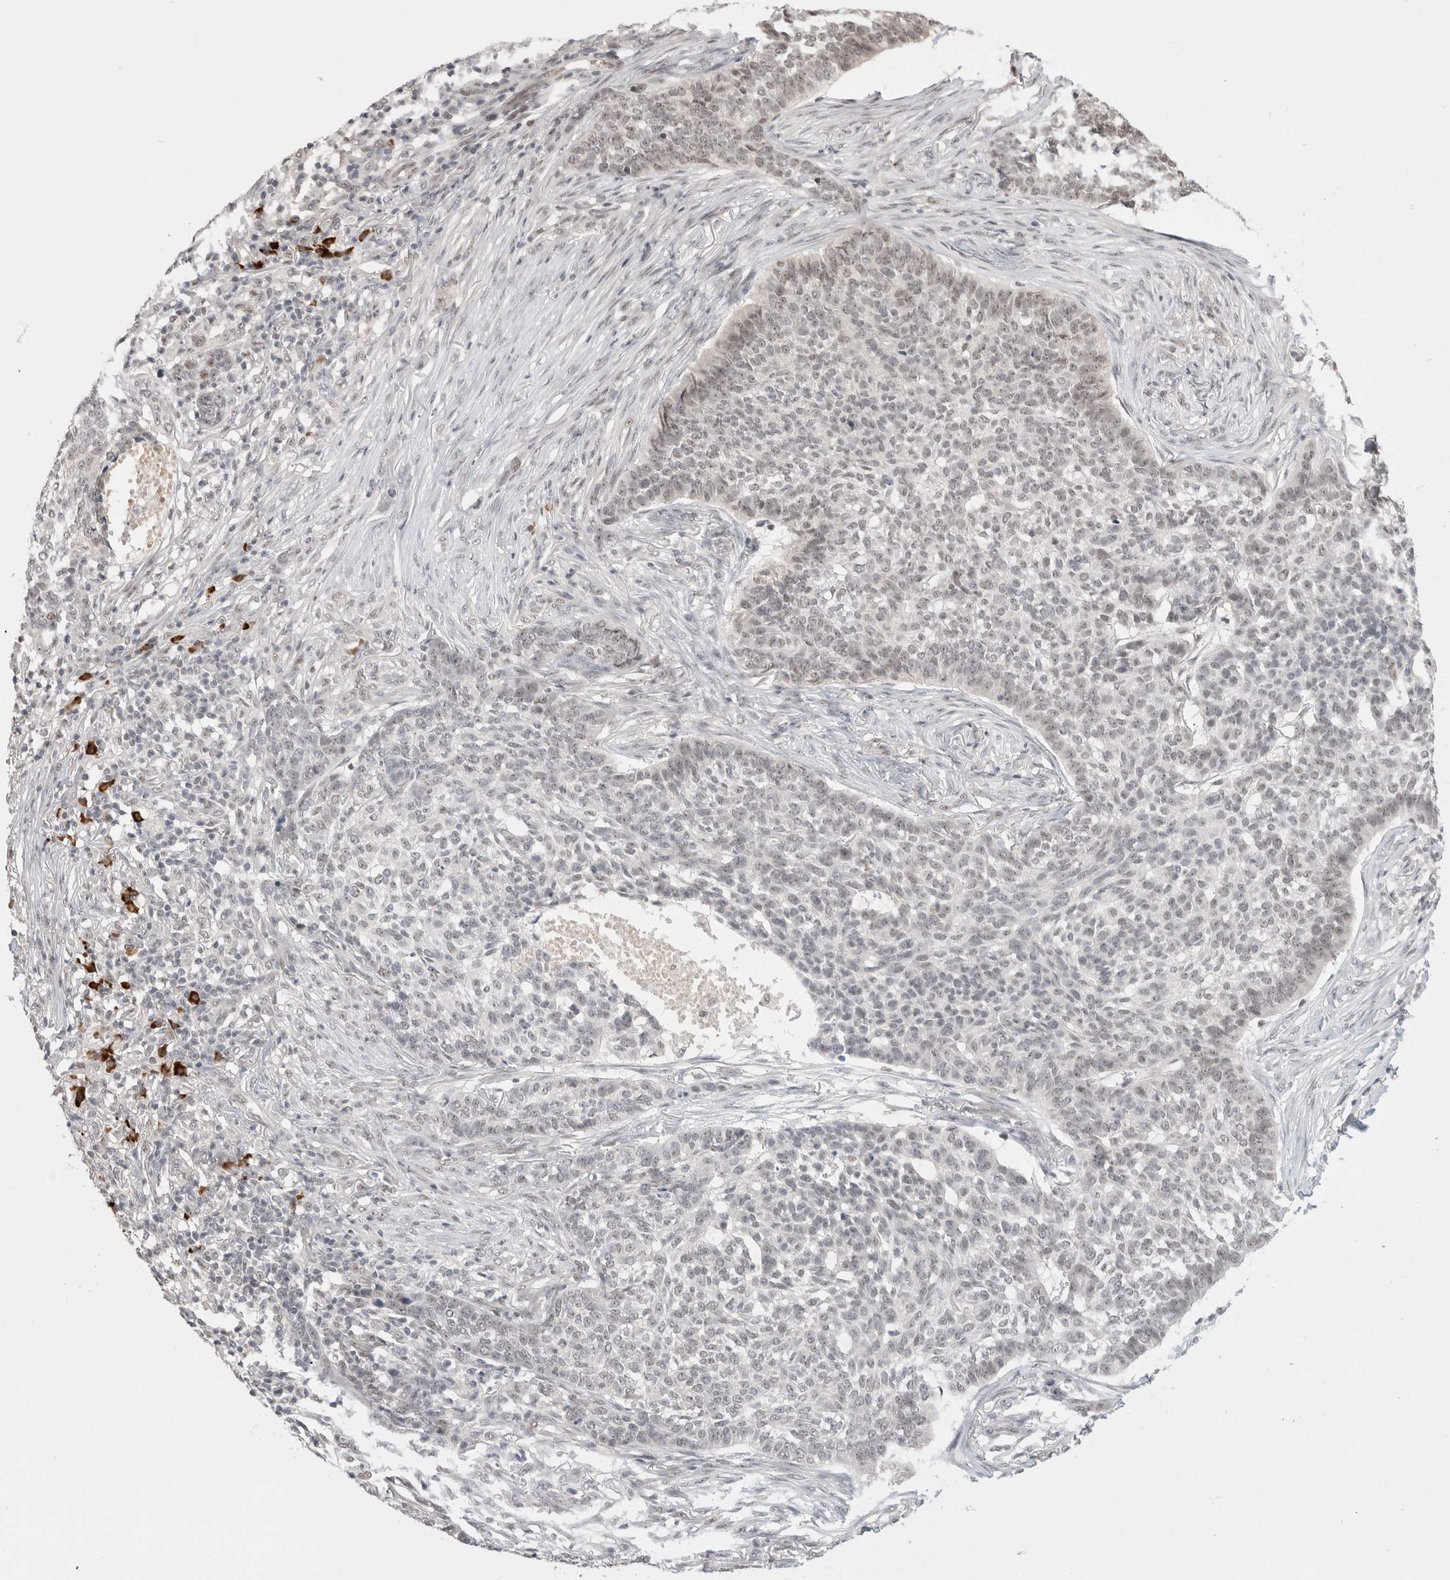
{"staining": {"intensity": "moderate", "quantity": "25%-75%", "location": "nuclear"}, "tissue": "skin cancer", "cell_type": "Tumor cells", "image_type": "cancer", "snomed": [{"axis": "morphology", "description": "Basal cell carcinoma"}, {"axis": "topography", "description": "Skin"}], "caption": "A high-resolution micrograph shows immunohistochemistry staining of skin cancer (basal cell carcinoma), which reveals moderate nuclear staining in about 25%-75% of tumor cells.", "gene": "ZNF24", "patient": {"sex": "male", "age": 85}}